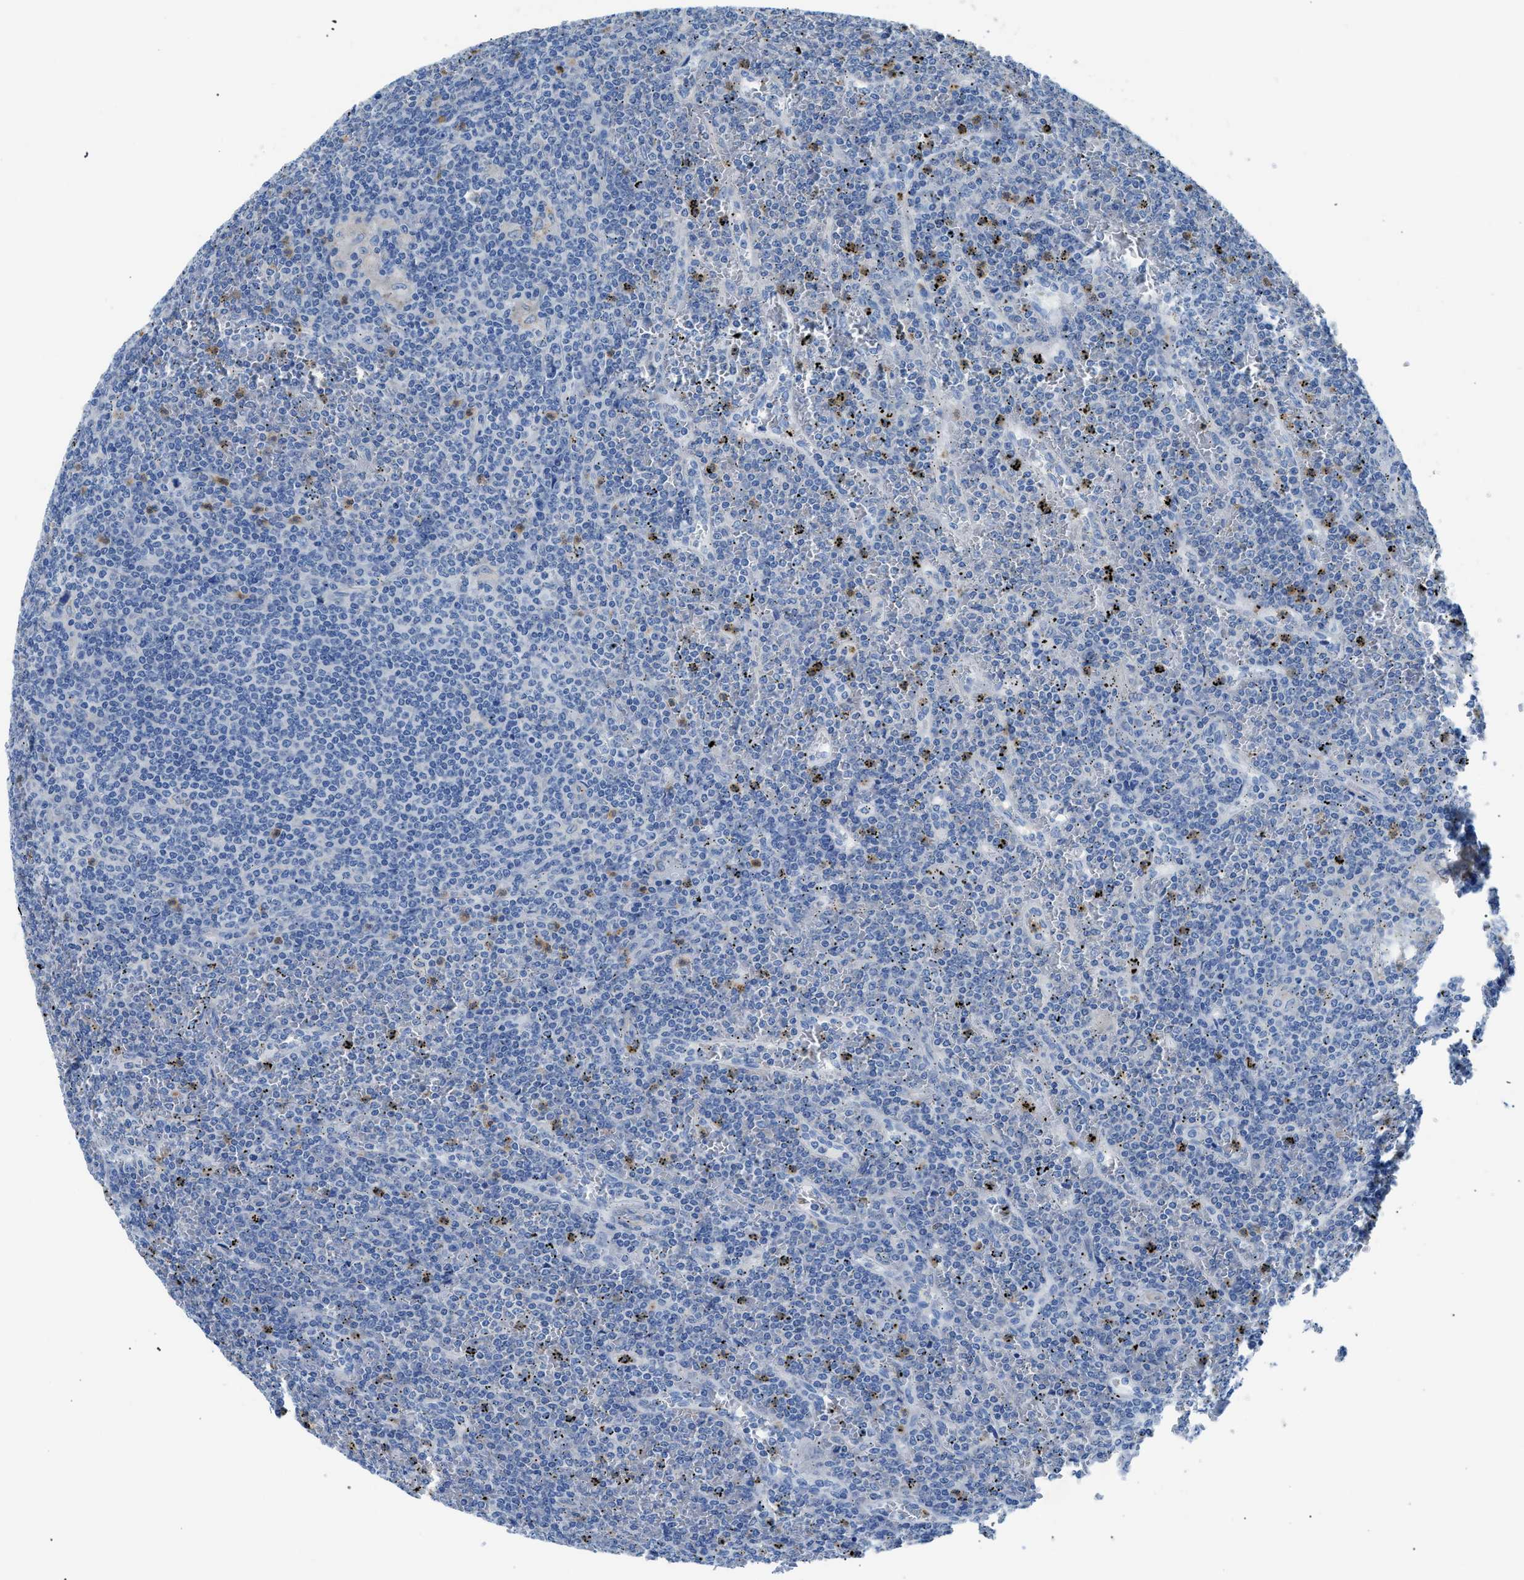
{"staining": {"intensity": "negative", "quantity": "none", "location": "none"}, "tissue": "lymphoma", "cell_type": "Tumor cells", "image_type": "cancer", "snomed": [{"axis": "morphology", "description": "Malignant lymphoma, non-Hodgkin's type, Low grade"}, {"axis": "topography", "description": "Spleen"}], "caption": "The histopathology image reveals no staining of tumor cells in lymphoma.", "gene": "ITPR1", "patient": {"sex": "female", "age": 19}}